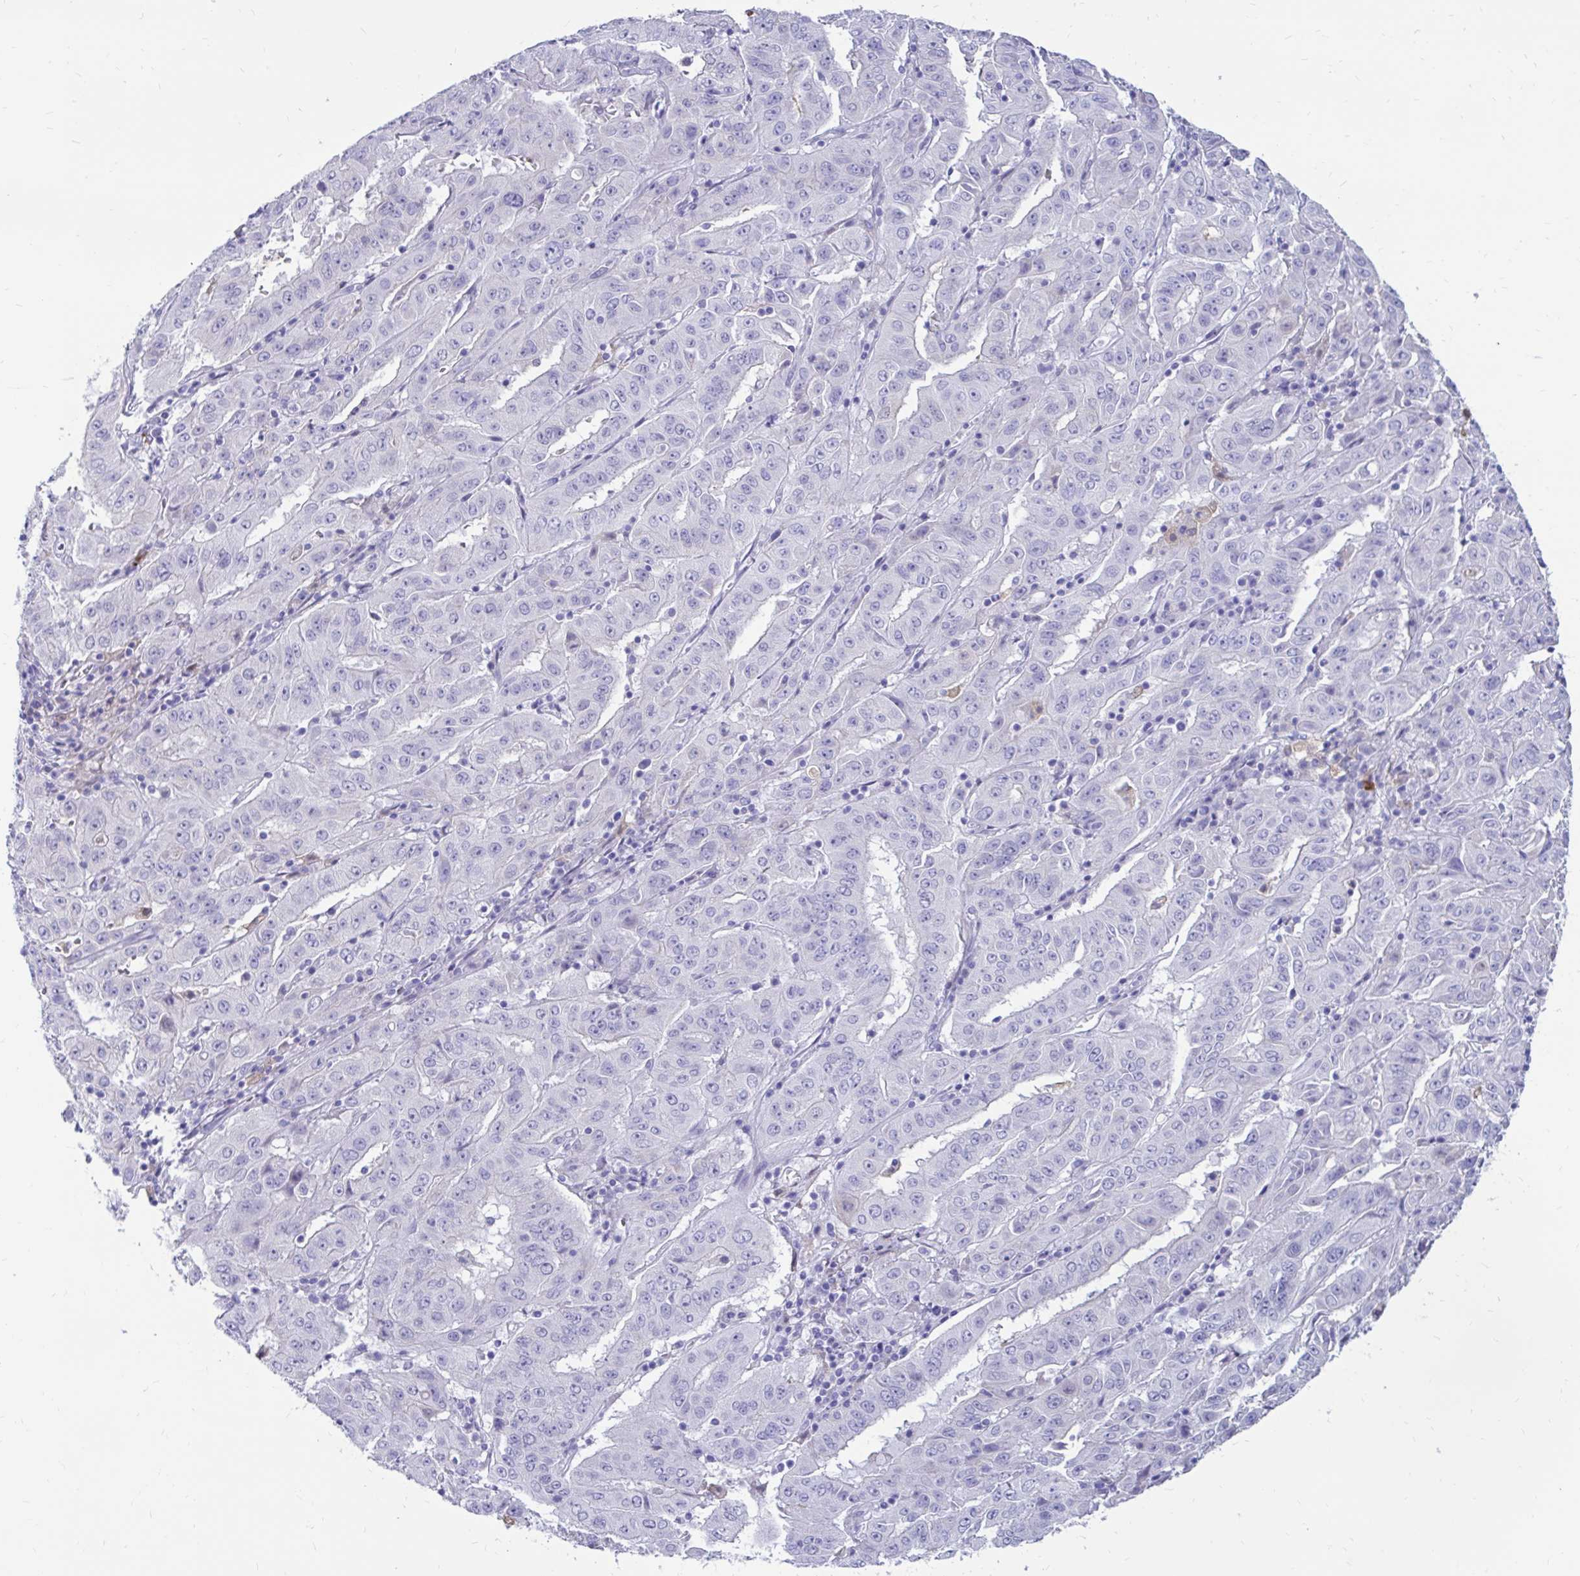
{"staining": {"intensity": "negative", "quantity": "none", "location": "none"}, "tissue": "pancreatic cancer", "cell_type": "Tumor cells", "image_type": "cancer", "snomed": [{"axis": "morphology", "description": "Adenocarcinoma, NOS"}, {"axis": "topography", "description": "Pancreas"}], "caption": "A histopathology image of human adenocarcinoma (pancreatic) is negative for staining in tumor cells.", "gene": "IGSF5", "patient": {"sex": "male", "age": 63}}